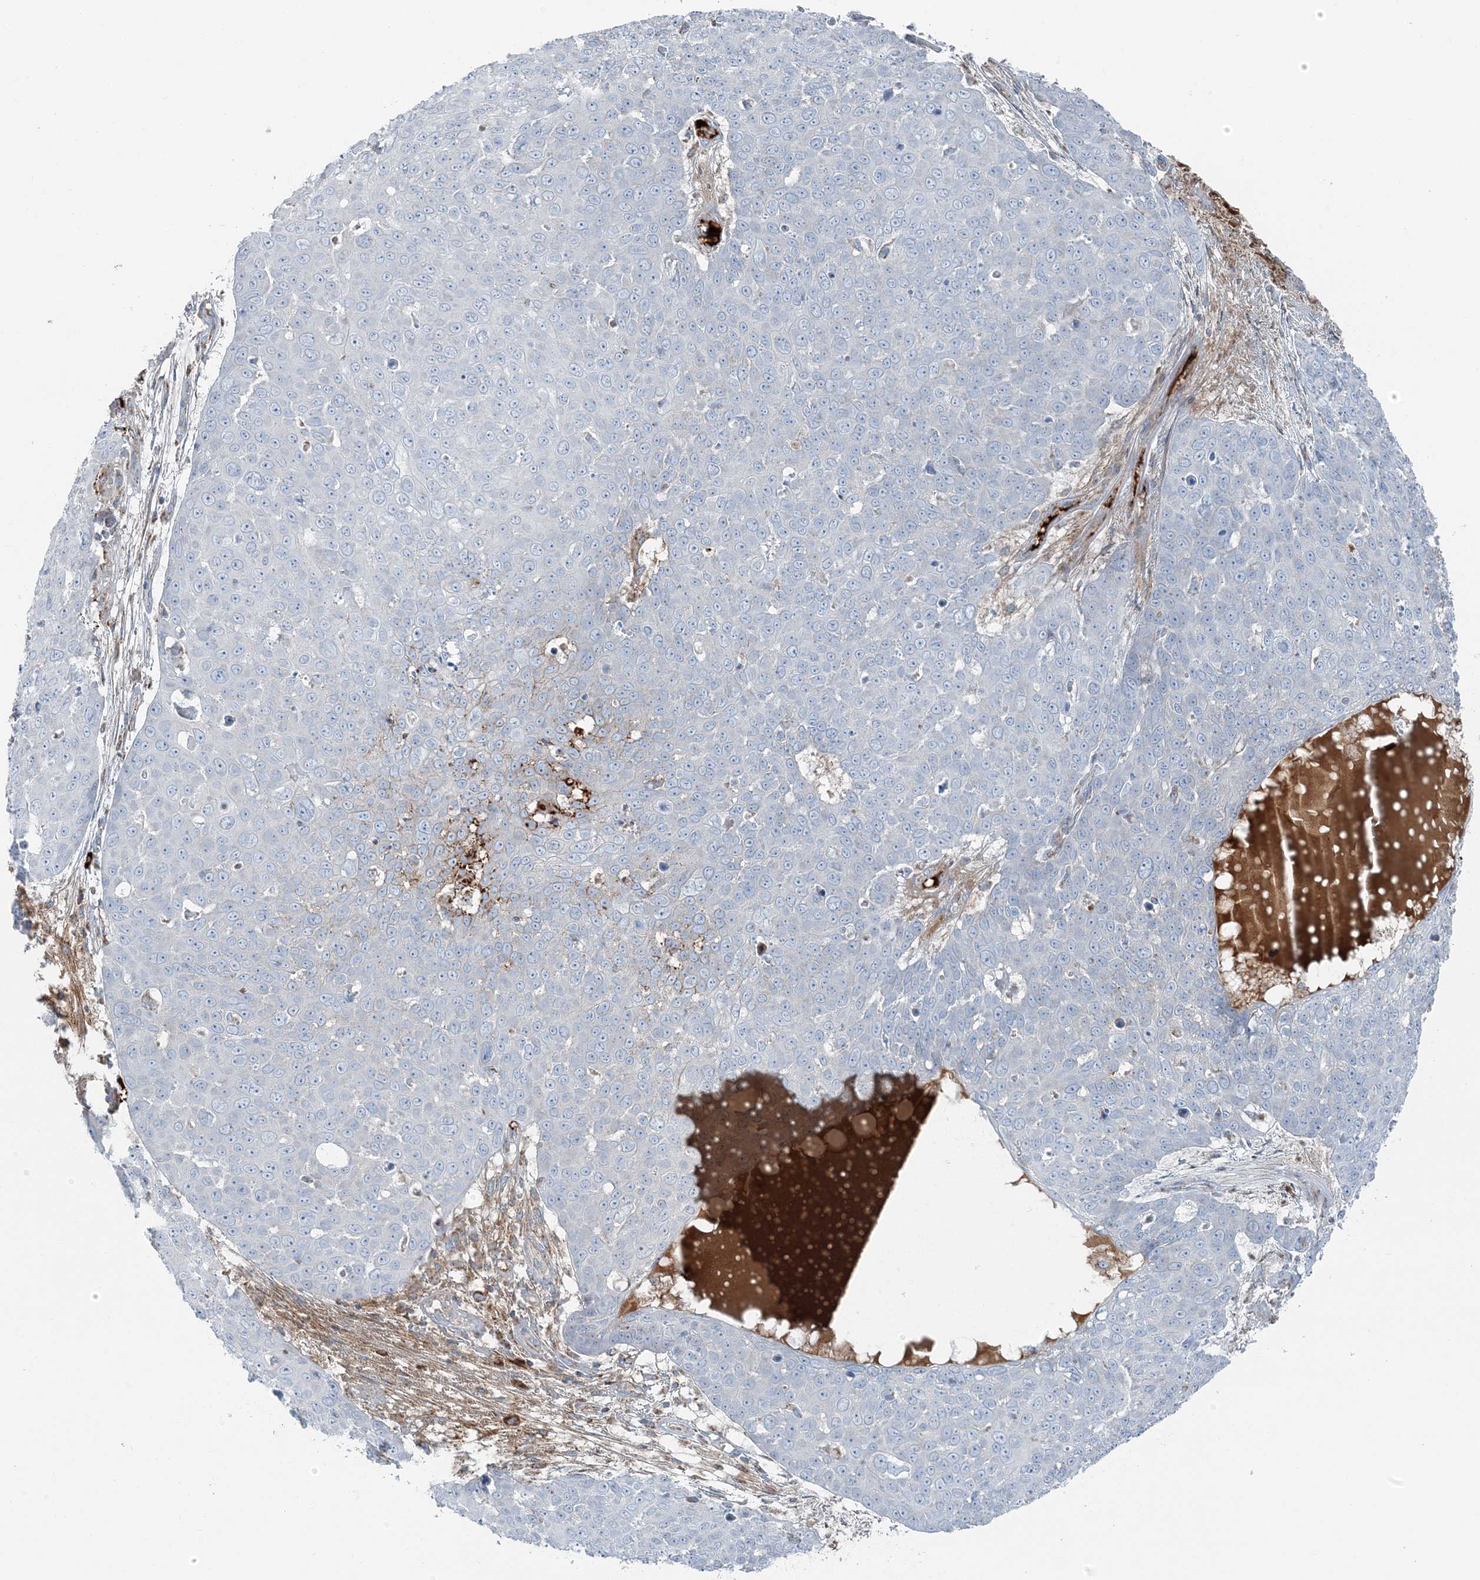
{"staining": {"intensity": "negative", "quantity": "none", "location": "none"}, "tissue": "skin cancer", "cell_type": "Tumor cells", "image_type": "cancer", "snomed": [{"axis": "morphology", "description": "Squamous cell carcinoma, NOS"}, {"axis": "topography", "description": "Skin"}], "caption": "Tumor cells show no significant expression in skin cancer.", "gene": "SLC22A16", "patient": {"sex": "male", "age": 71}}